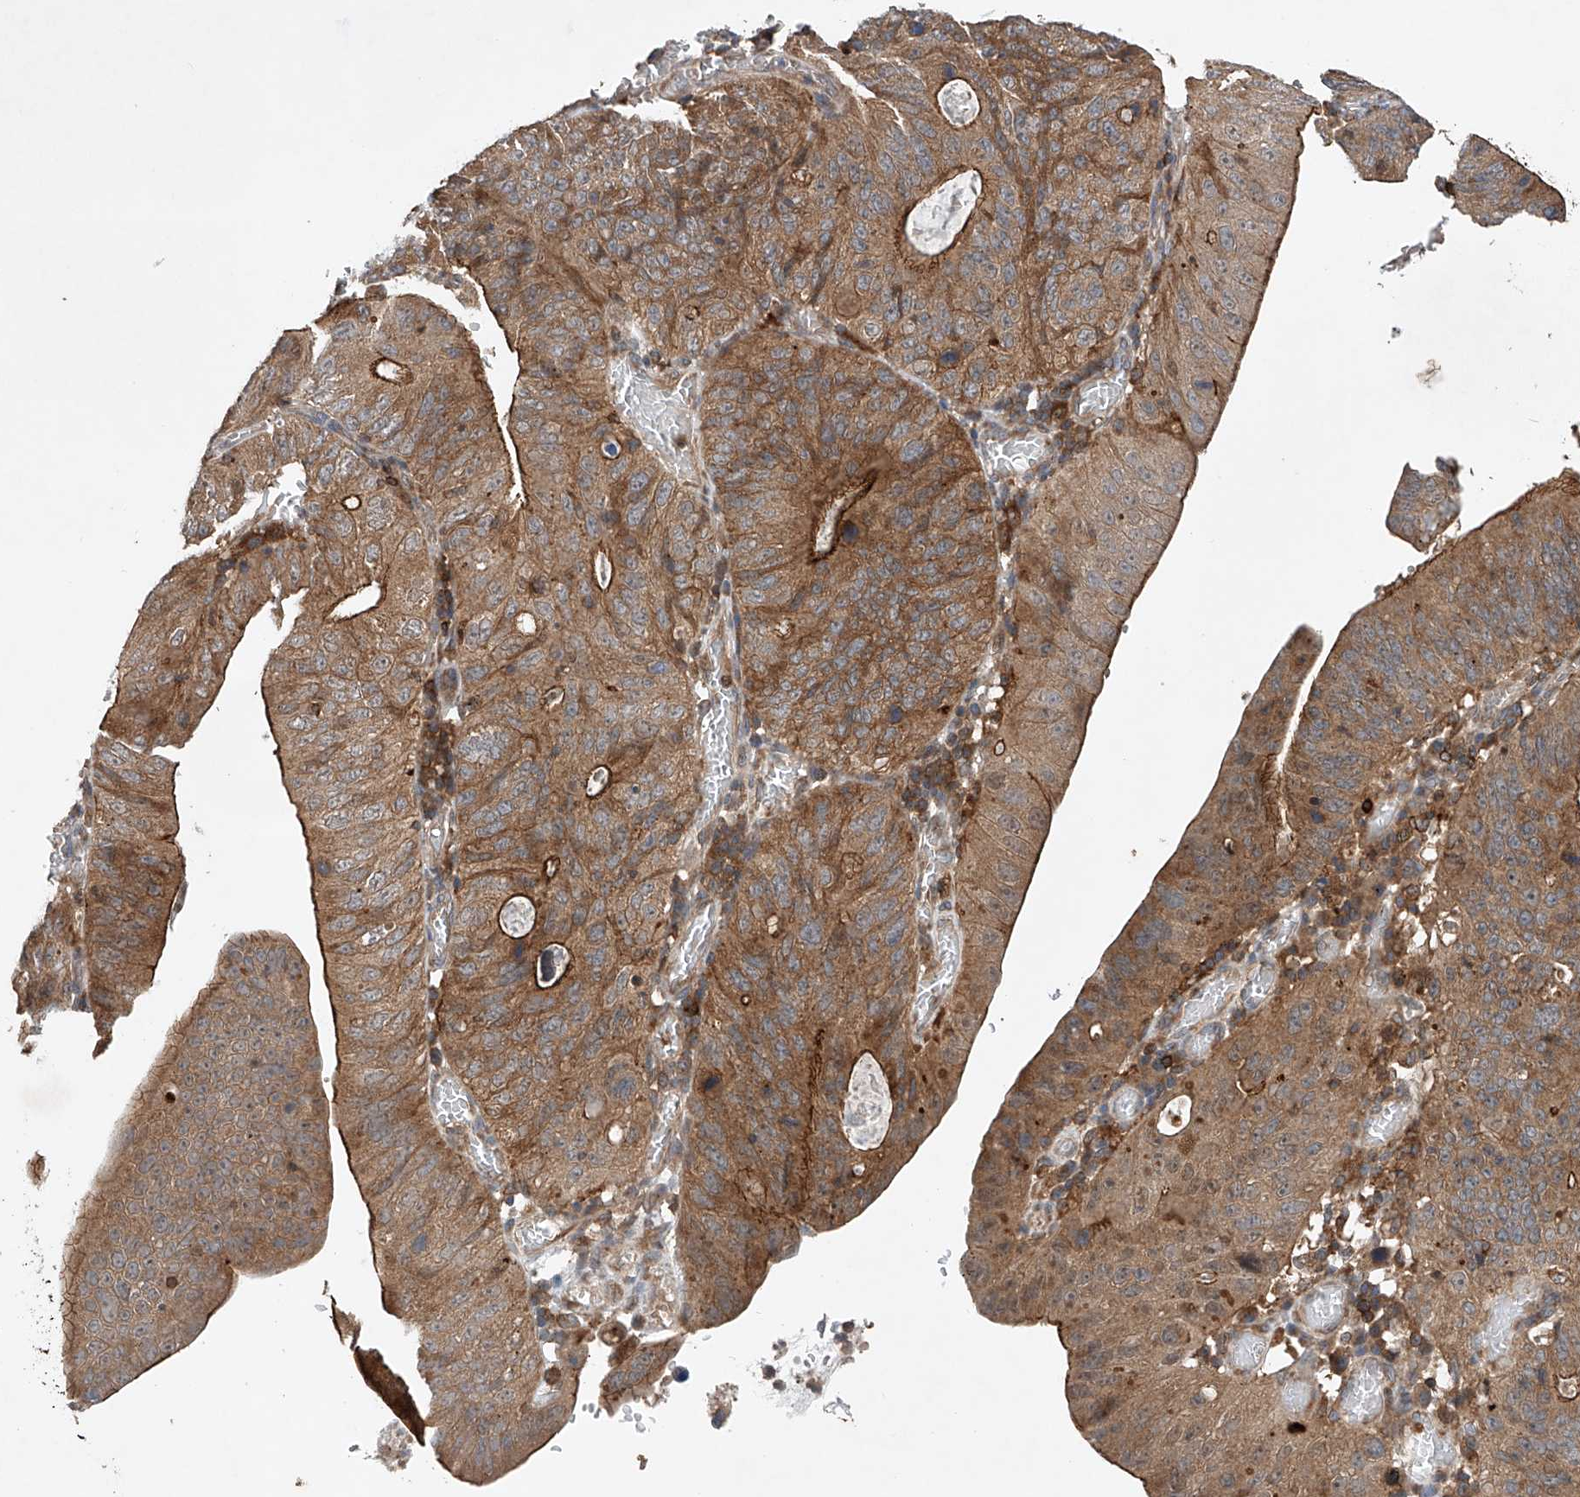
{"staining": {"intensity": "moderate", "quantity": ">75%", "location": "cytoplasmic/membranous"}, "tissue": "stomach cancer", "cell_type": "Tumor cells", "image_type": "cancer", "snomed": [{"axis": "morphology", "description": "Adenocarcinoma, NOS"}, {"axis": "topography", "description": "Stomach"}], "caption": "Protein analysis of stomach adenocarcinoma tissue shows moderate cytoplasmic/membranous positivity in approximately >75% of tumor cells.", "gene": "CEP85L", "patient": {"sex": "female", "age": 59}}